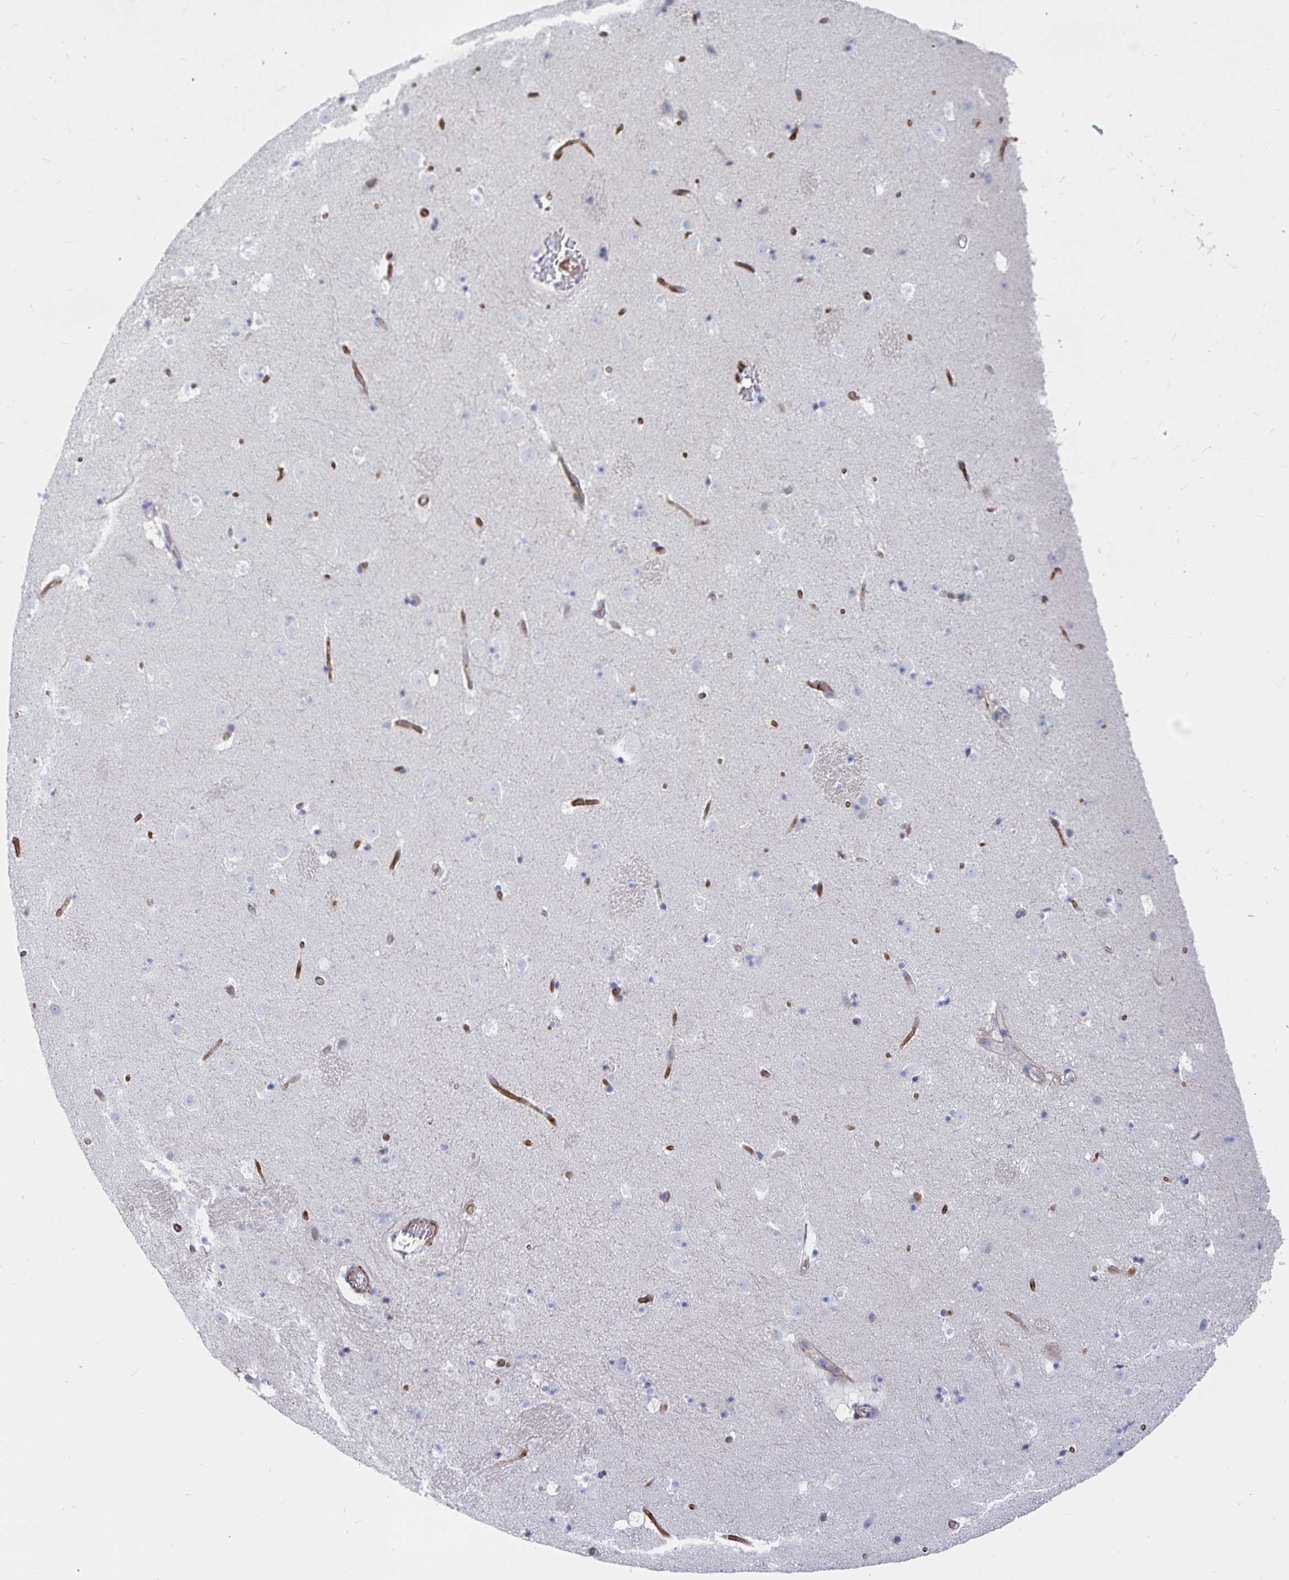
{"staining": {"intensity": "negative", "quantity": "none", "location": "none"}, "tissue": "caudate", "cell_type": "Glial cells", "image_type": "normal", "snomed": [{"axis": "morphology", "description": "Normal tissue, NOS"}, {"axis": "topography", "description": "Lateral ventricle wall"}], "caption": "This is an immunohistochemistry (IHC) image of normal caudate. There is no expression in glial cells.", "gene": "KCTD19", "patient": {"sex": "male", "age": 37}}